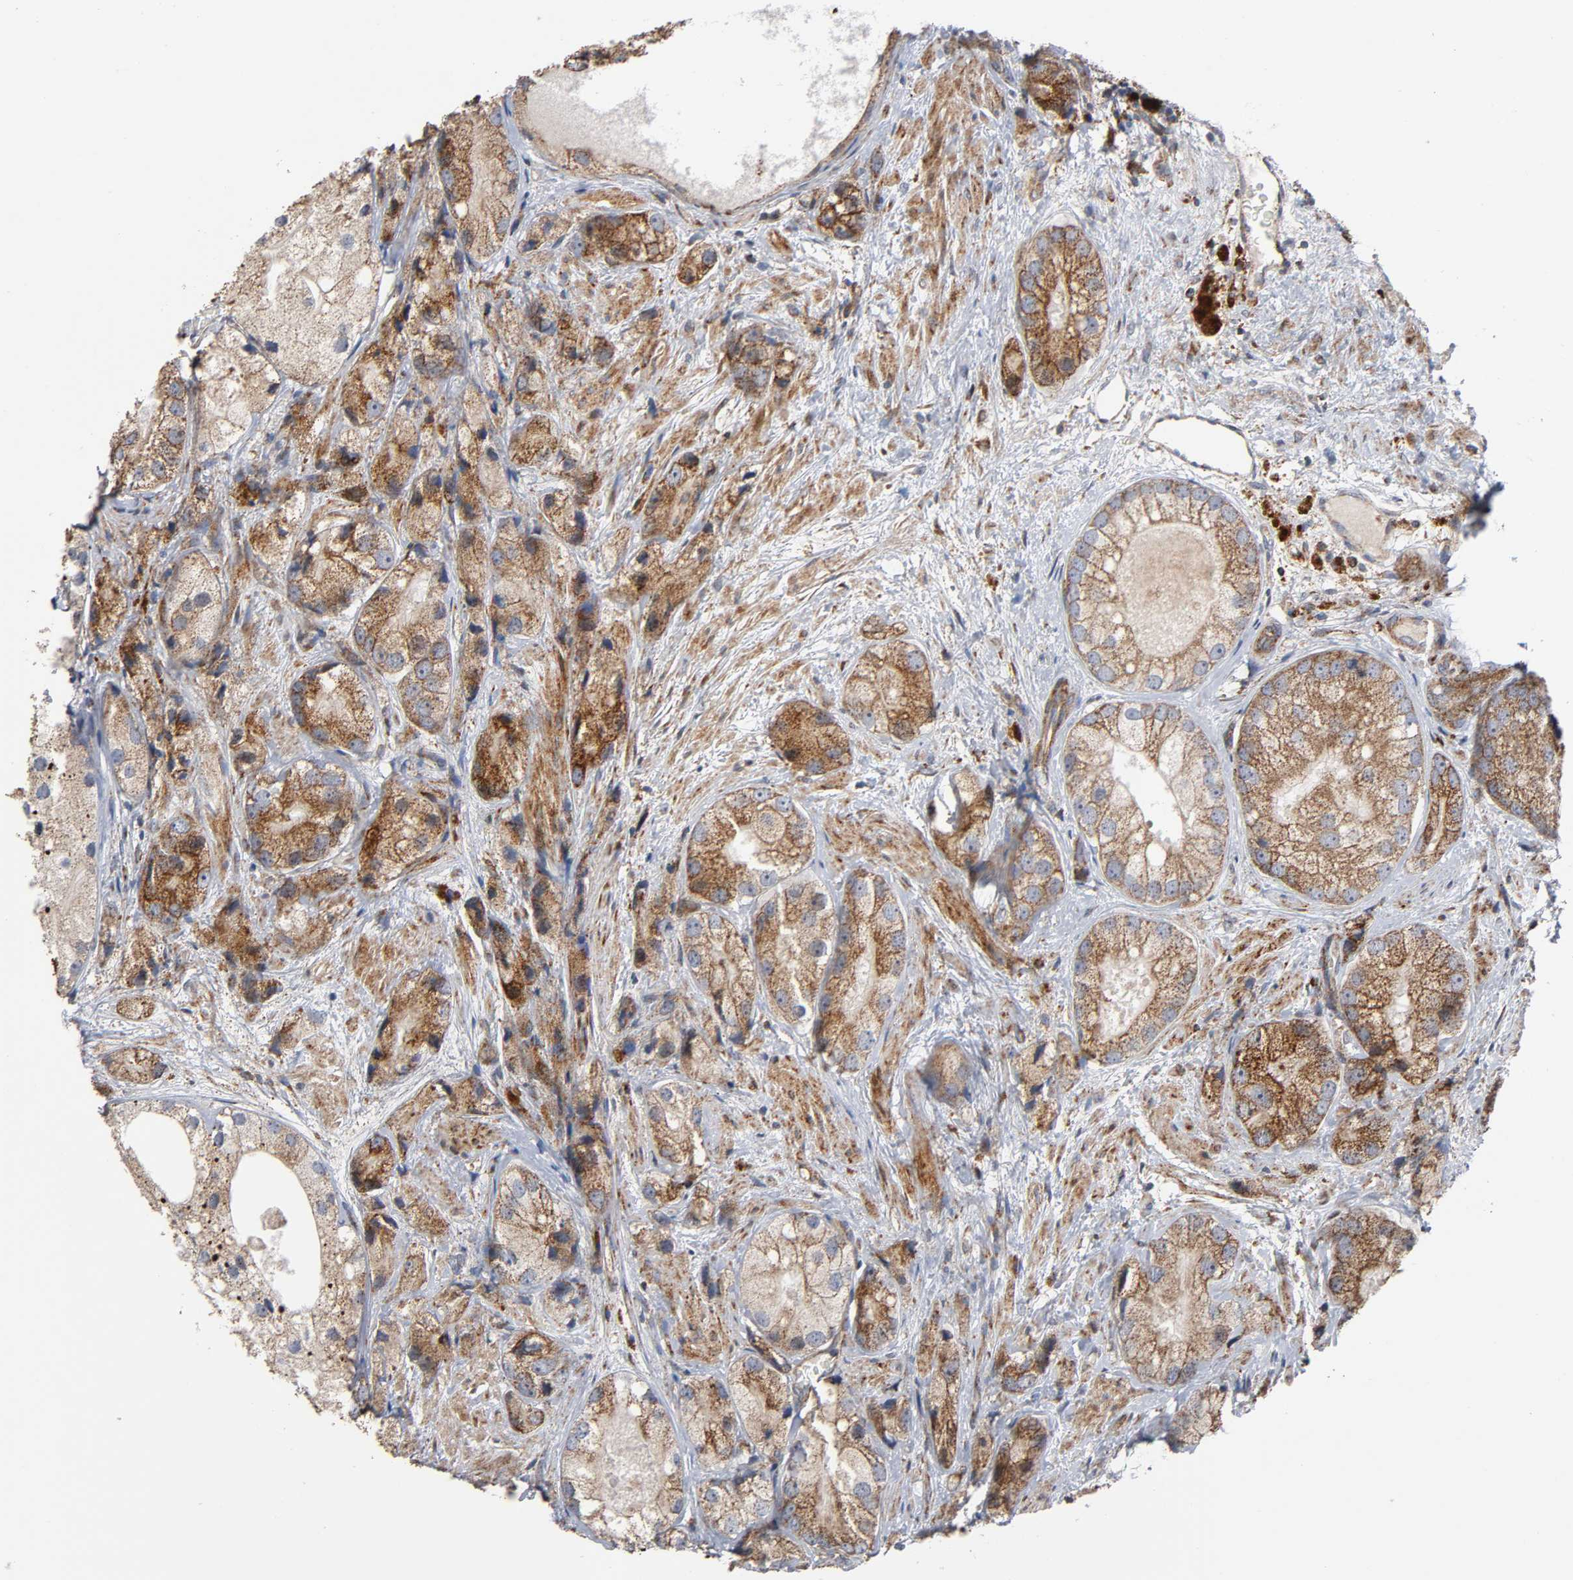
{"staining": {"intensity": "moderate", "quantity": "25%-75%", "location": "cytoplasmic/membranous"}, "tissue": "prostate cancer", "cell_type": "Tumor cells", "image_type": "cancer", "snomed": [{"axis": "morphology", "description": "Adenocarcinoma, Low grade"}, {"axis": "topography", "description": "Prostate"}], "caption": "A histopathology image showing moderate cytoplasmic/membranous staining in approximately 25%-75% of tumor cells in prostate cancer, as visualized by brown immunohistochemical staining.", "gene": "MAP3K1", "patient": {"sex": "male", "age": 69}}